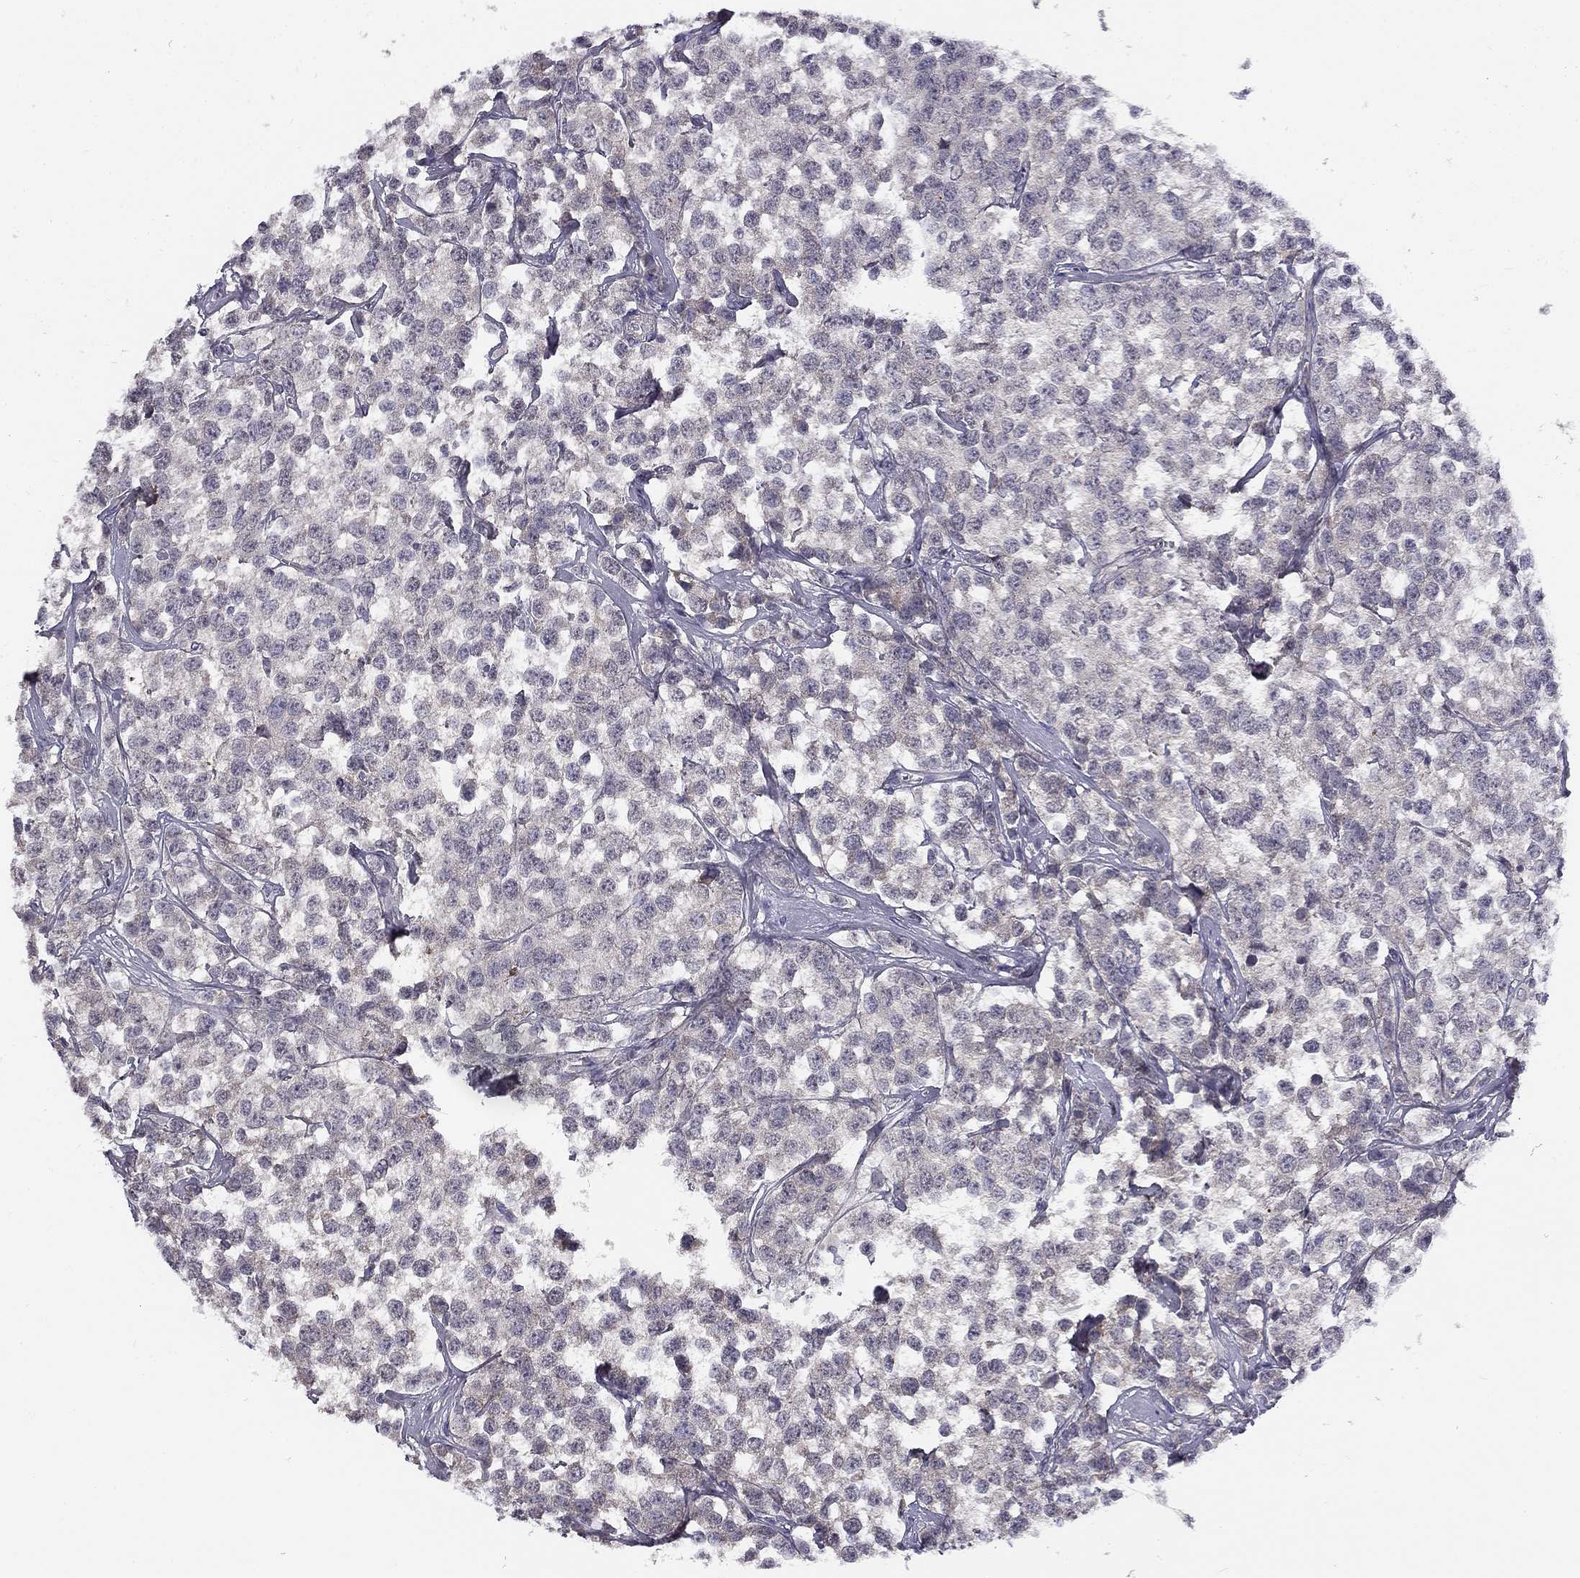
{"staining": {"intensity": "negative", "quantity": "none", "location": "none"}, "tissue": "testis cancer", "cell_type": "Tumor cells", "image_type": "cancer", "snomed": [{"axis": "morphology", "description": "Seminoma, NOS"}, {"axis": "topography", "description": "Testis"}], "caption": "High magnification brightfield microscopy of testis seminoma stained with DAB (3,3'-diaminobenzidine) (brown) and counterstained with hematoxylin (blue): tumor cells show no significant staining.", "gene": "CNR1", "patient": {"sex": "male", "age": 59}}